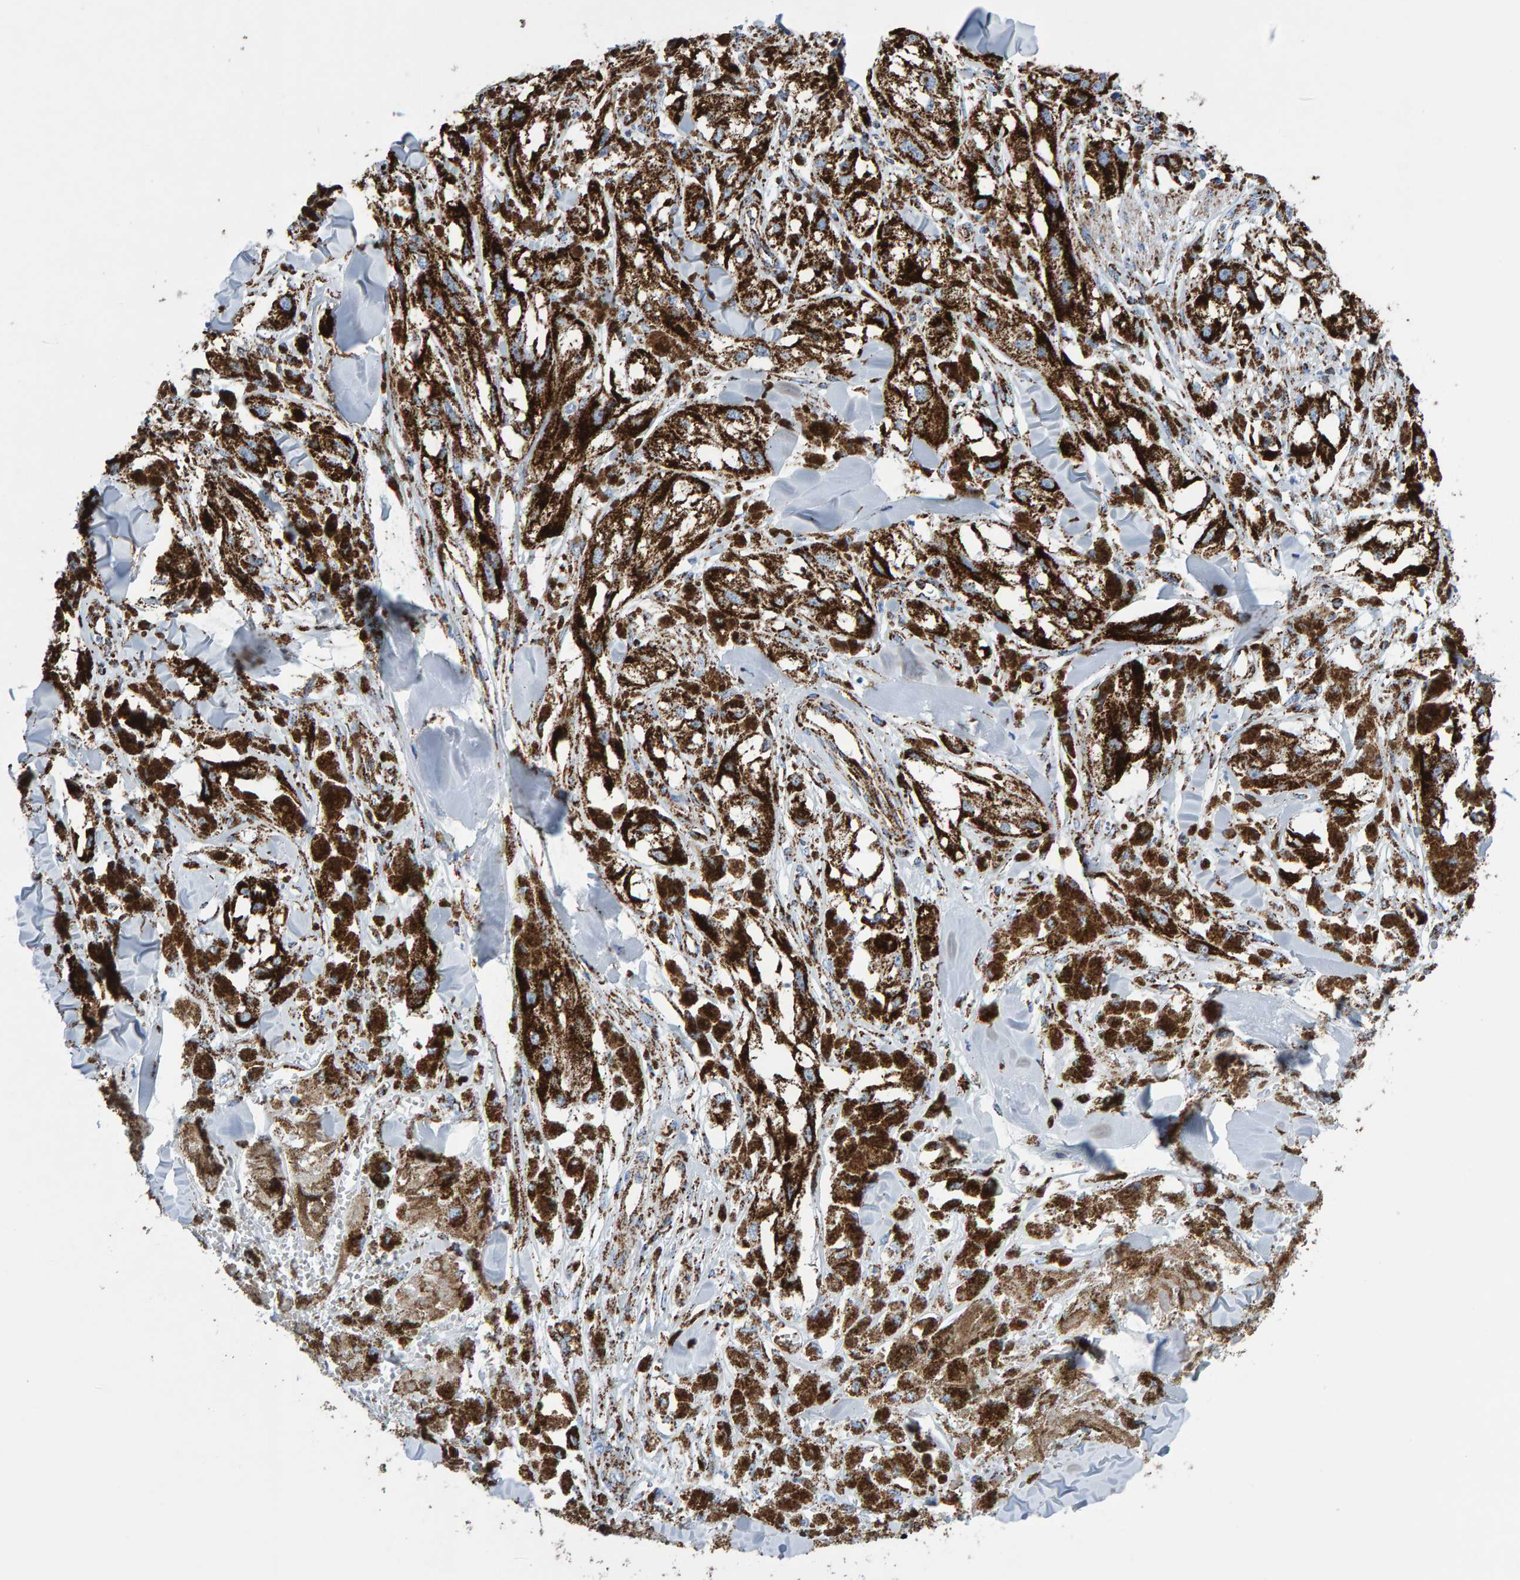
{"staining": {"intensity": "strong", "quantity": ">75%", "location": "cytoplasmic/membranous"}, "tissue": "melanoma", "cell_type": "Tumor cells", "image_type": "cancer", "snomed": [{"axis": "morphology", "description": "Malignant melanoma, NOS"}, {"axis": "topography", "description": "Skin"}], "caption": "This is a photomicrograph of immunohistochemistry (IHC) staining of malignant melanoma, which shows strong expression in the cytoplasmic/membranous of tumor cells.", "gene": "ENSG00000262660", "patient": {"sex": "male", "age": 88}}